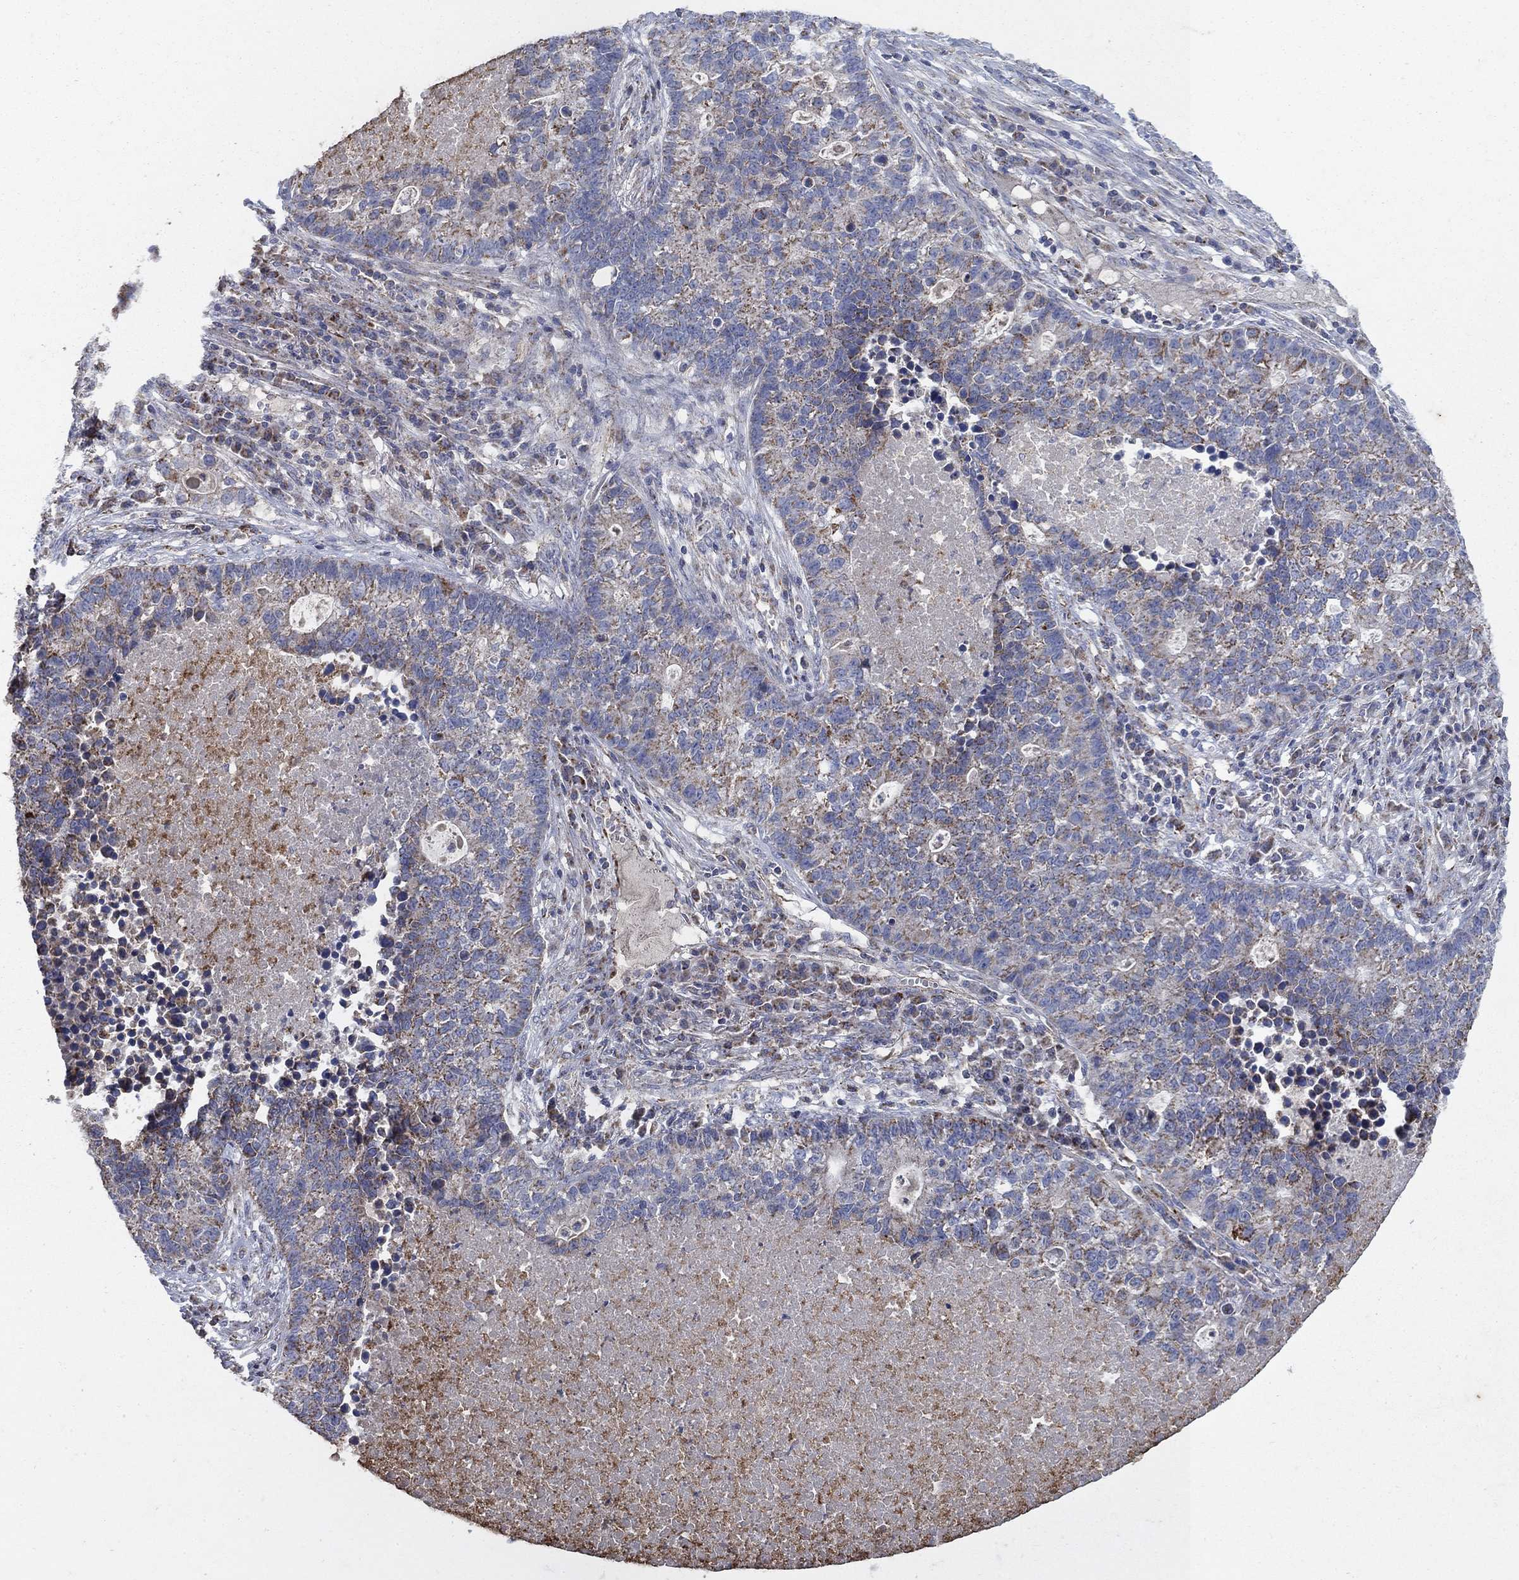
{"staining": {"intensity": "moderate", "quantity": "<25%", "location": "cytoplasmic/membranous"}, "tissue": "lung cancer", "cell_type": "Tumor cells", "image_type": "cancer", "snomed": [{"axis": "morphology", "description": "Adenocarcinoma, NOS"}, {"axis": "topography", "description": "Lung"}], "caption": "Immunohistochemical staining of lung cancer shows low levels of moderate cytoplasmic/membranous protein staining in about <25% of tumor cells.", "gene": "PNPLA2", "patient": {"sex": "male", "age": 57}}